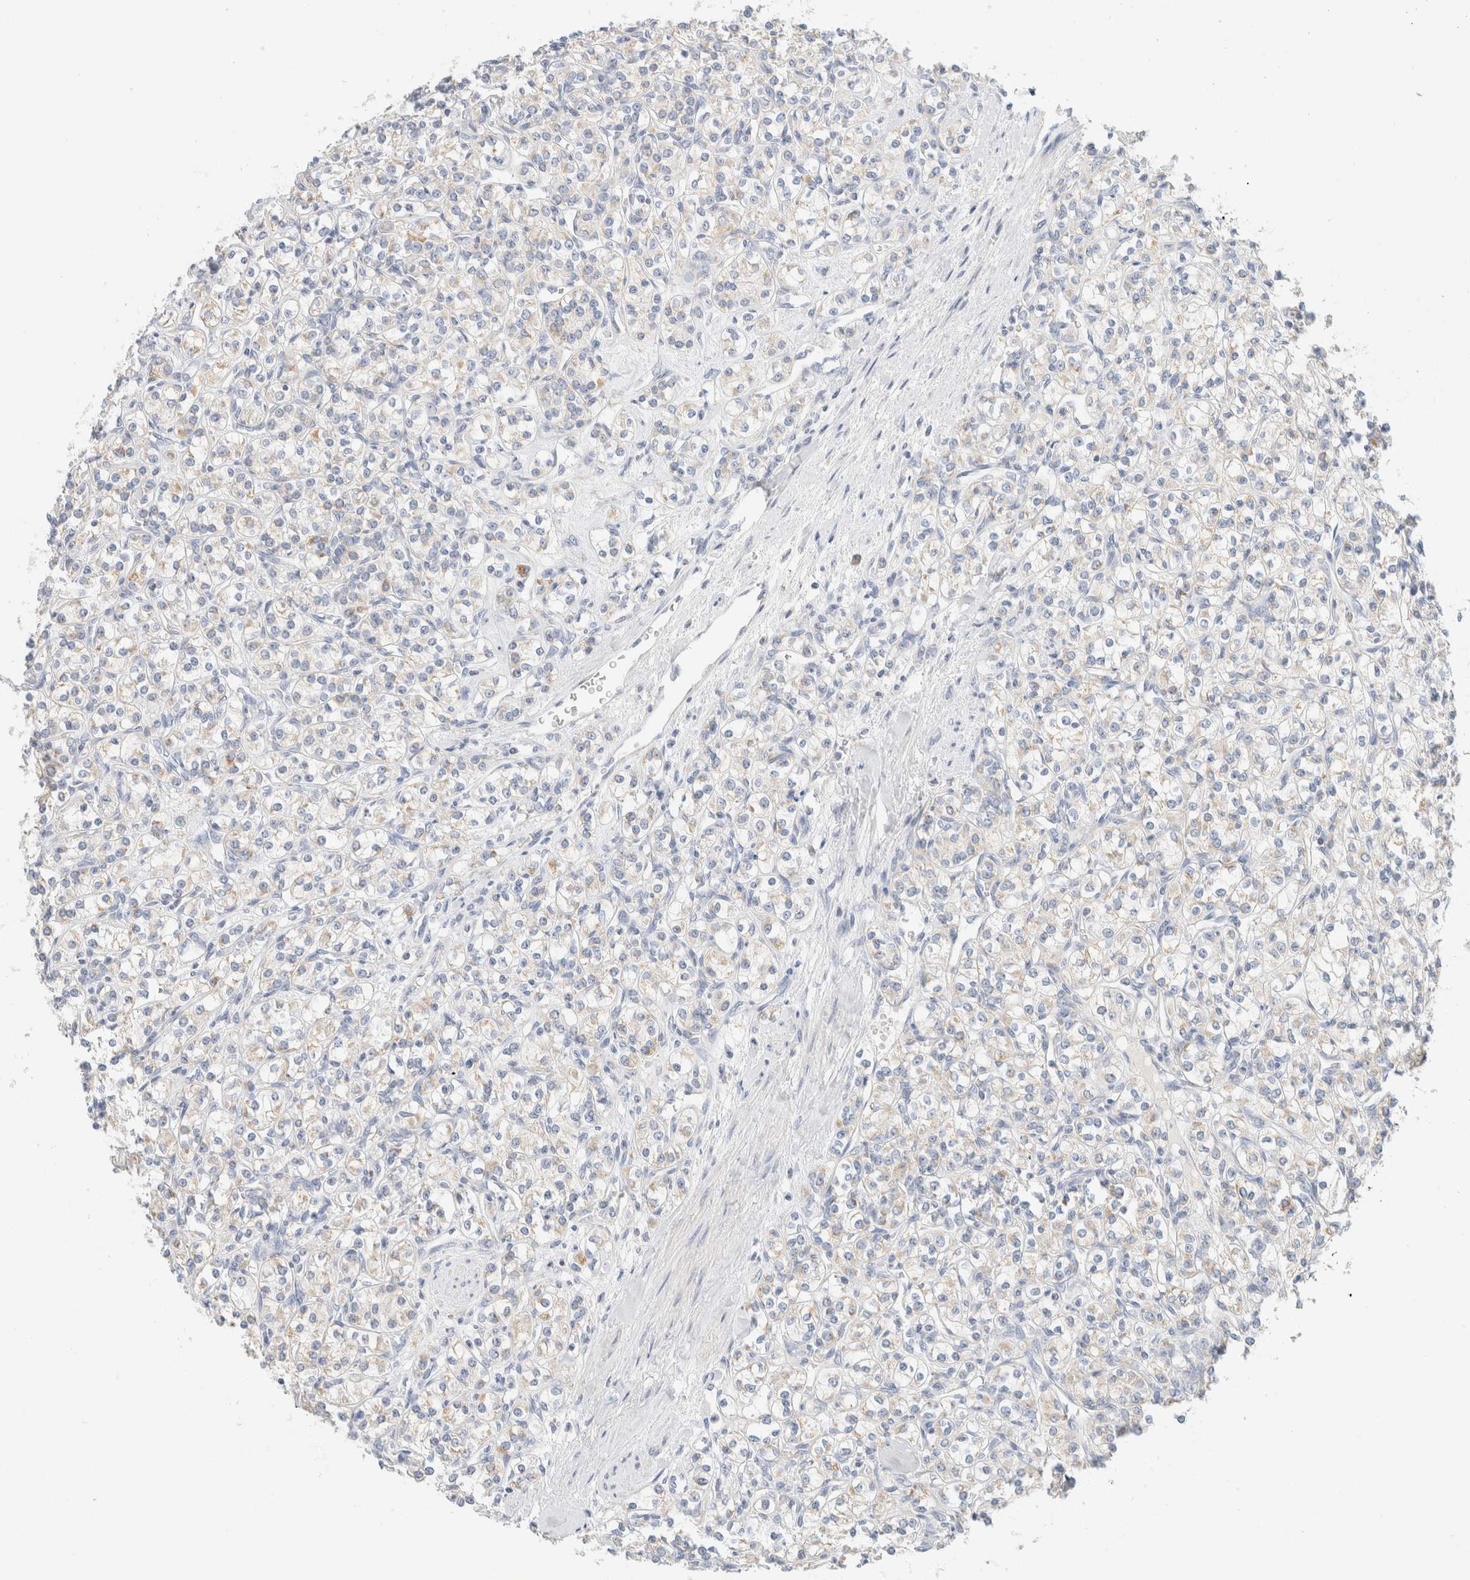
{"staining": {"intensity": "negative", "quantity": "none", "location": "none"}, "tissue": "renal cancer", "cell_type": "Tumor cells", "image_type": "cancer", "snomed": [{"axis": "morphology", "description": "Adenocarcinoma, NOS"}, {"axis": "topography", "description": "Kidney"}], "caption": "This is an immunohistochemistry histopathology image of renal adenocarcinoma. There is no staining in tumor cells.", "gene": "HDHD3", "patient": {"sex": "male", "age": 77}}